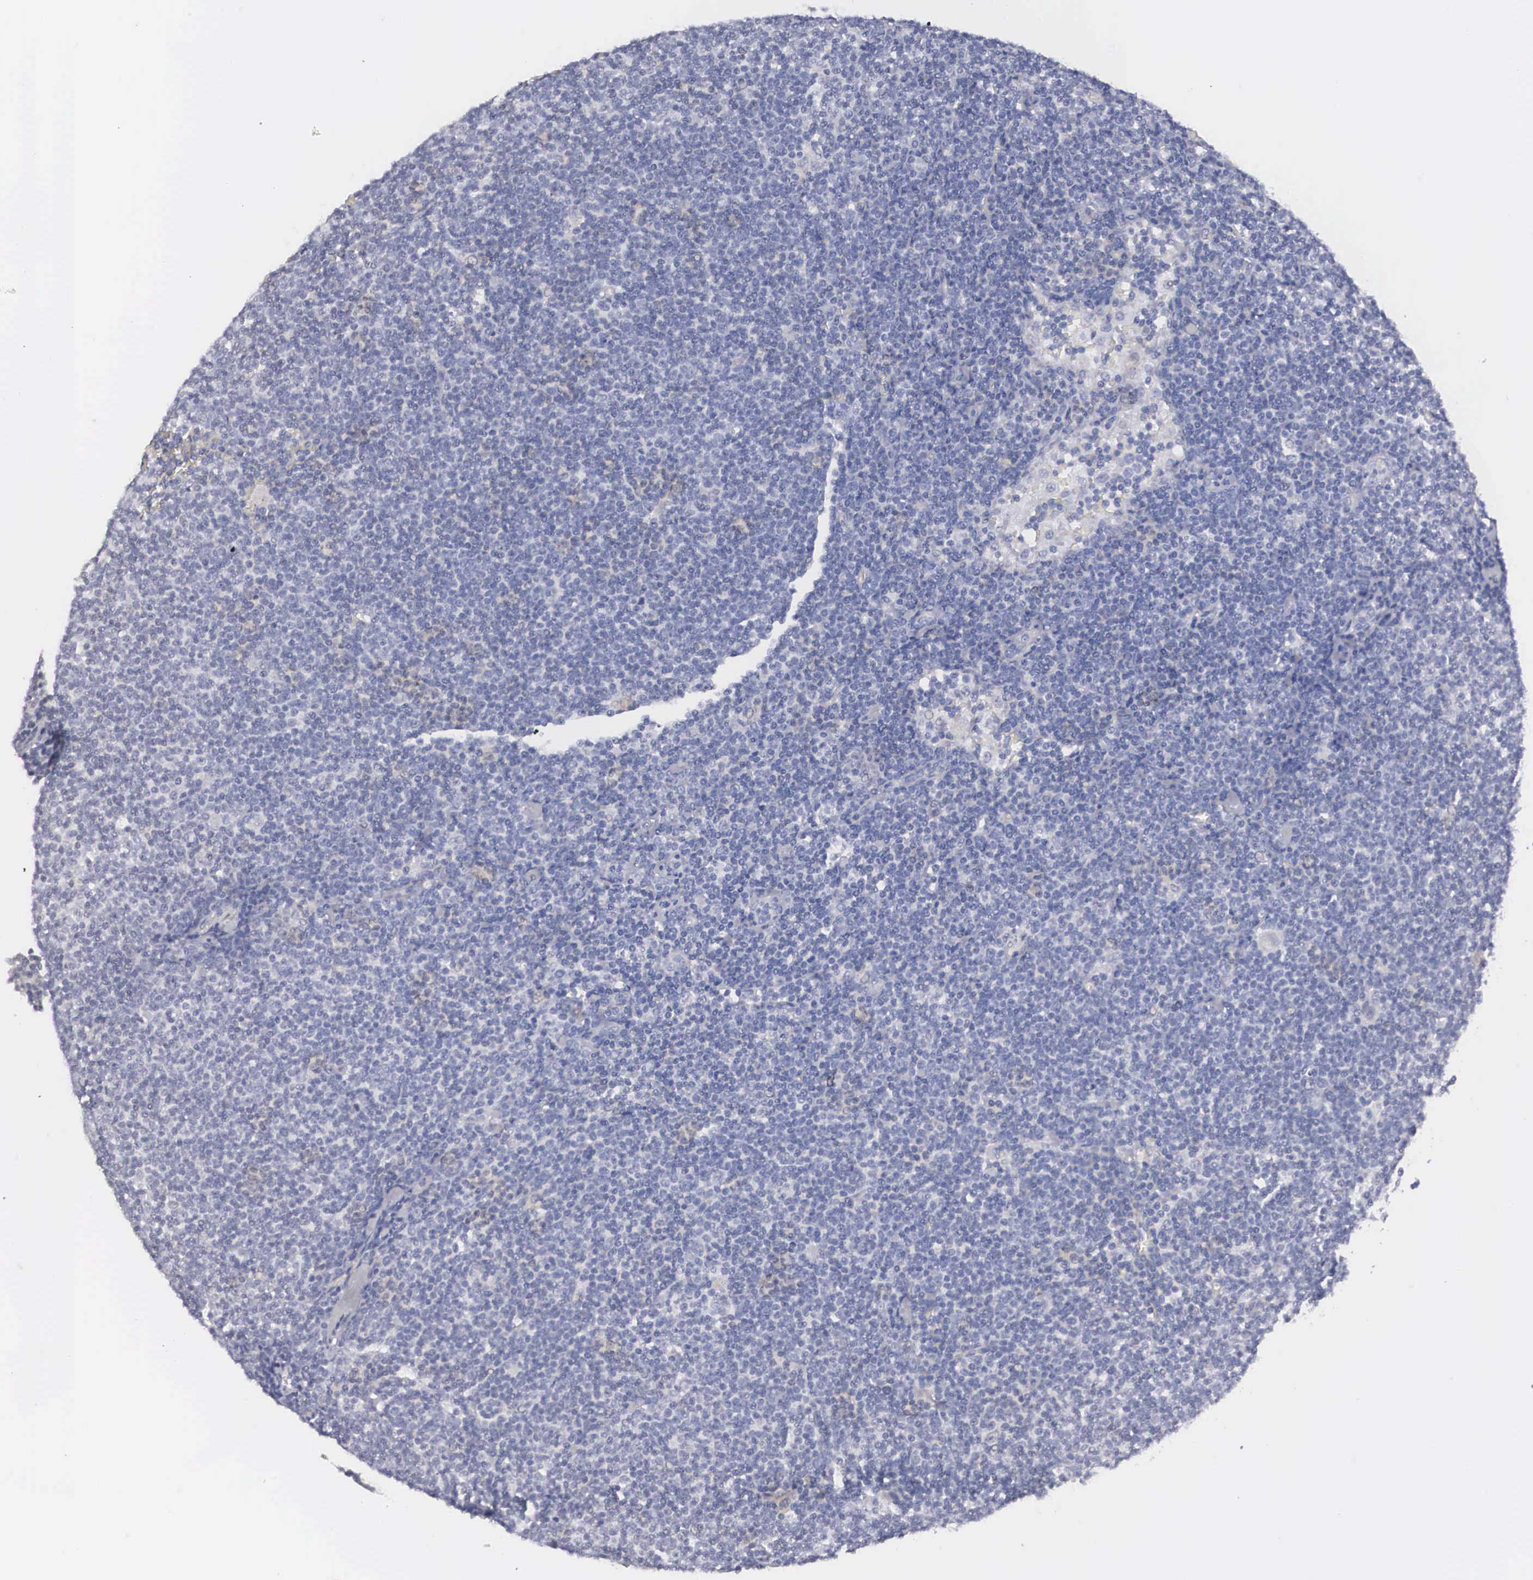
{"staining": {"intensity": "negative", "quantity": "none", "location": "none"}, "tissue": "lymphoma", "cell_type": "Tumor cells", "image_type": "cancer", "snomed": [{"axis": "morphology", "description": "Malignant lymphoma, non-Hodgkin's type, Low grade"}, {"axis": "topography", "description": "Lymph node"}], "caption": "Immunohistochemistry of low-grade malignant lymphoma, non-Hodgkin's type shows no positivity in tumor cells.", "gene": "ARMCX3", "patient": {"sex": "male", "age": 65}}